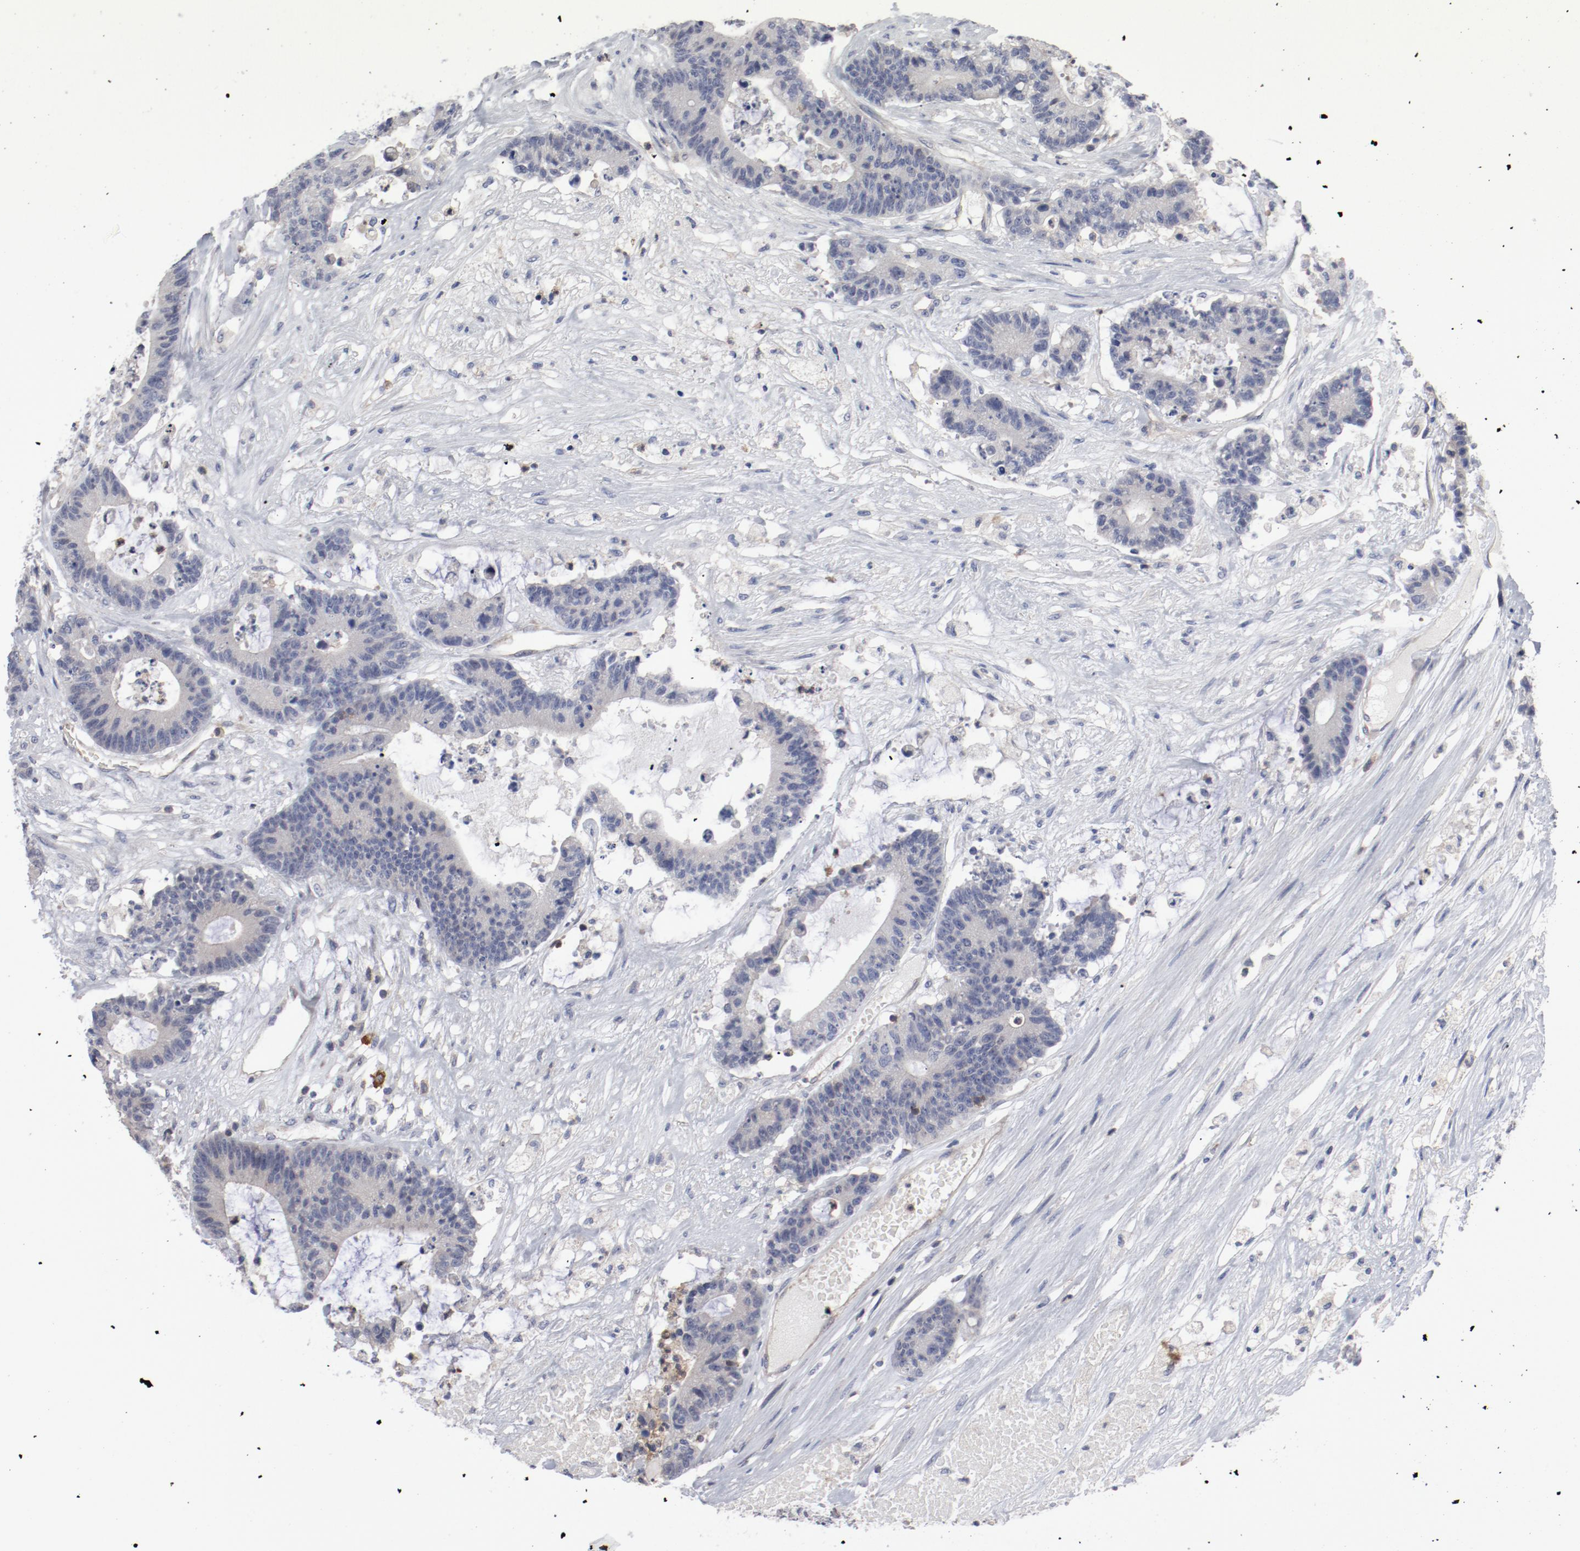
{"staining": {"intensity": "negative", "quantity": "none", "location": "none"}, "tissue": "colorectal cancer", "cell_type": "Tumor cells", "image_type": "cancer", "snomed": [{"axis": "morphology", "description": "Adenocarcinoma, NOS"}, {"axis": "topography", "description": "Colon"}], "caption": "This is an immunohistochemistry photomicrograph of human colorectal cancer. There is no staining in tumor cells.", "gene": "CBL", "patient": {"sex": "female", "age": 84}}